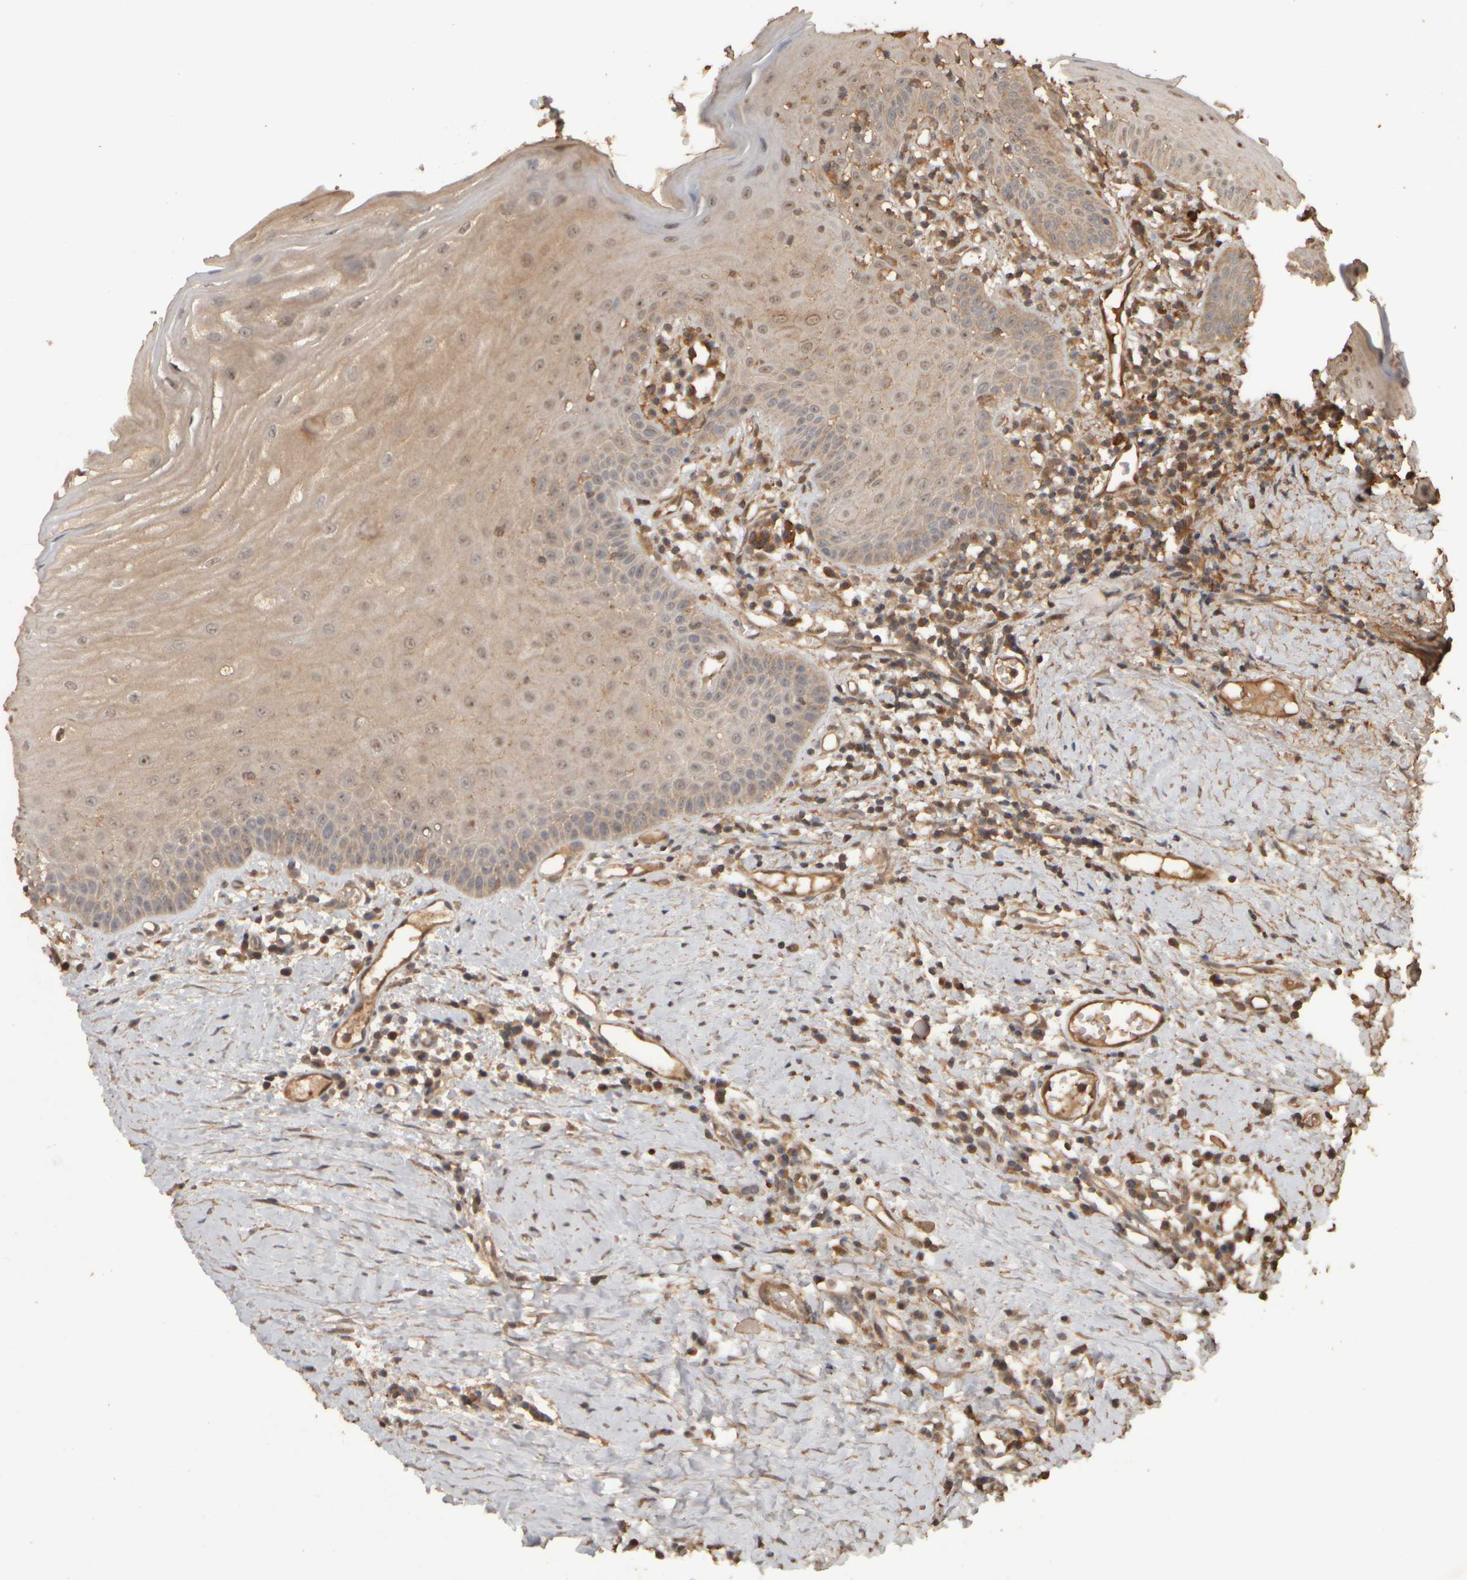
{"staining": {"intensity": "moderate", "quantity": ">75%", "location": "cytoplasmic/membranous,nuclear"}, "tissue": "oral mucosa", "cell_type": "Squamous epithelial cells", "image_type": "normal", "snomed": [{"axis": "morphology", "description": "Normal tissue, NOS"}, {"axis": "topography", "description": "Skeletal muscle"}, {"axis": "topography", "description": "Oral tissue"}, {"axis": "topography", "description": "Peripheral nerve tissue"}], "caption": "Immunohistochemistry image of unremarkable oral mucosa: human oral mucosa stained using immunohistochemistry demonstrates medium levels of moderate protein expression localized specifically in the cytoplasmic/membranous,nuclear of squamous epithelial cells, appearing as a cytoplasmic/membranous,nuclear brown color.", "gene": "SPHK1", "patient": {"sex": "female", "age": 84}}